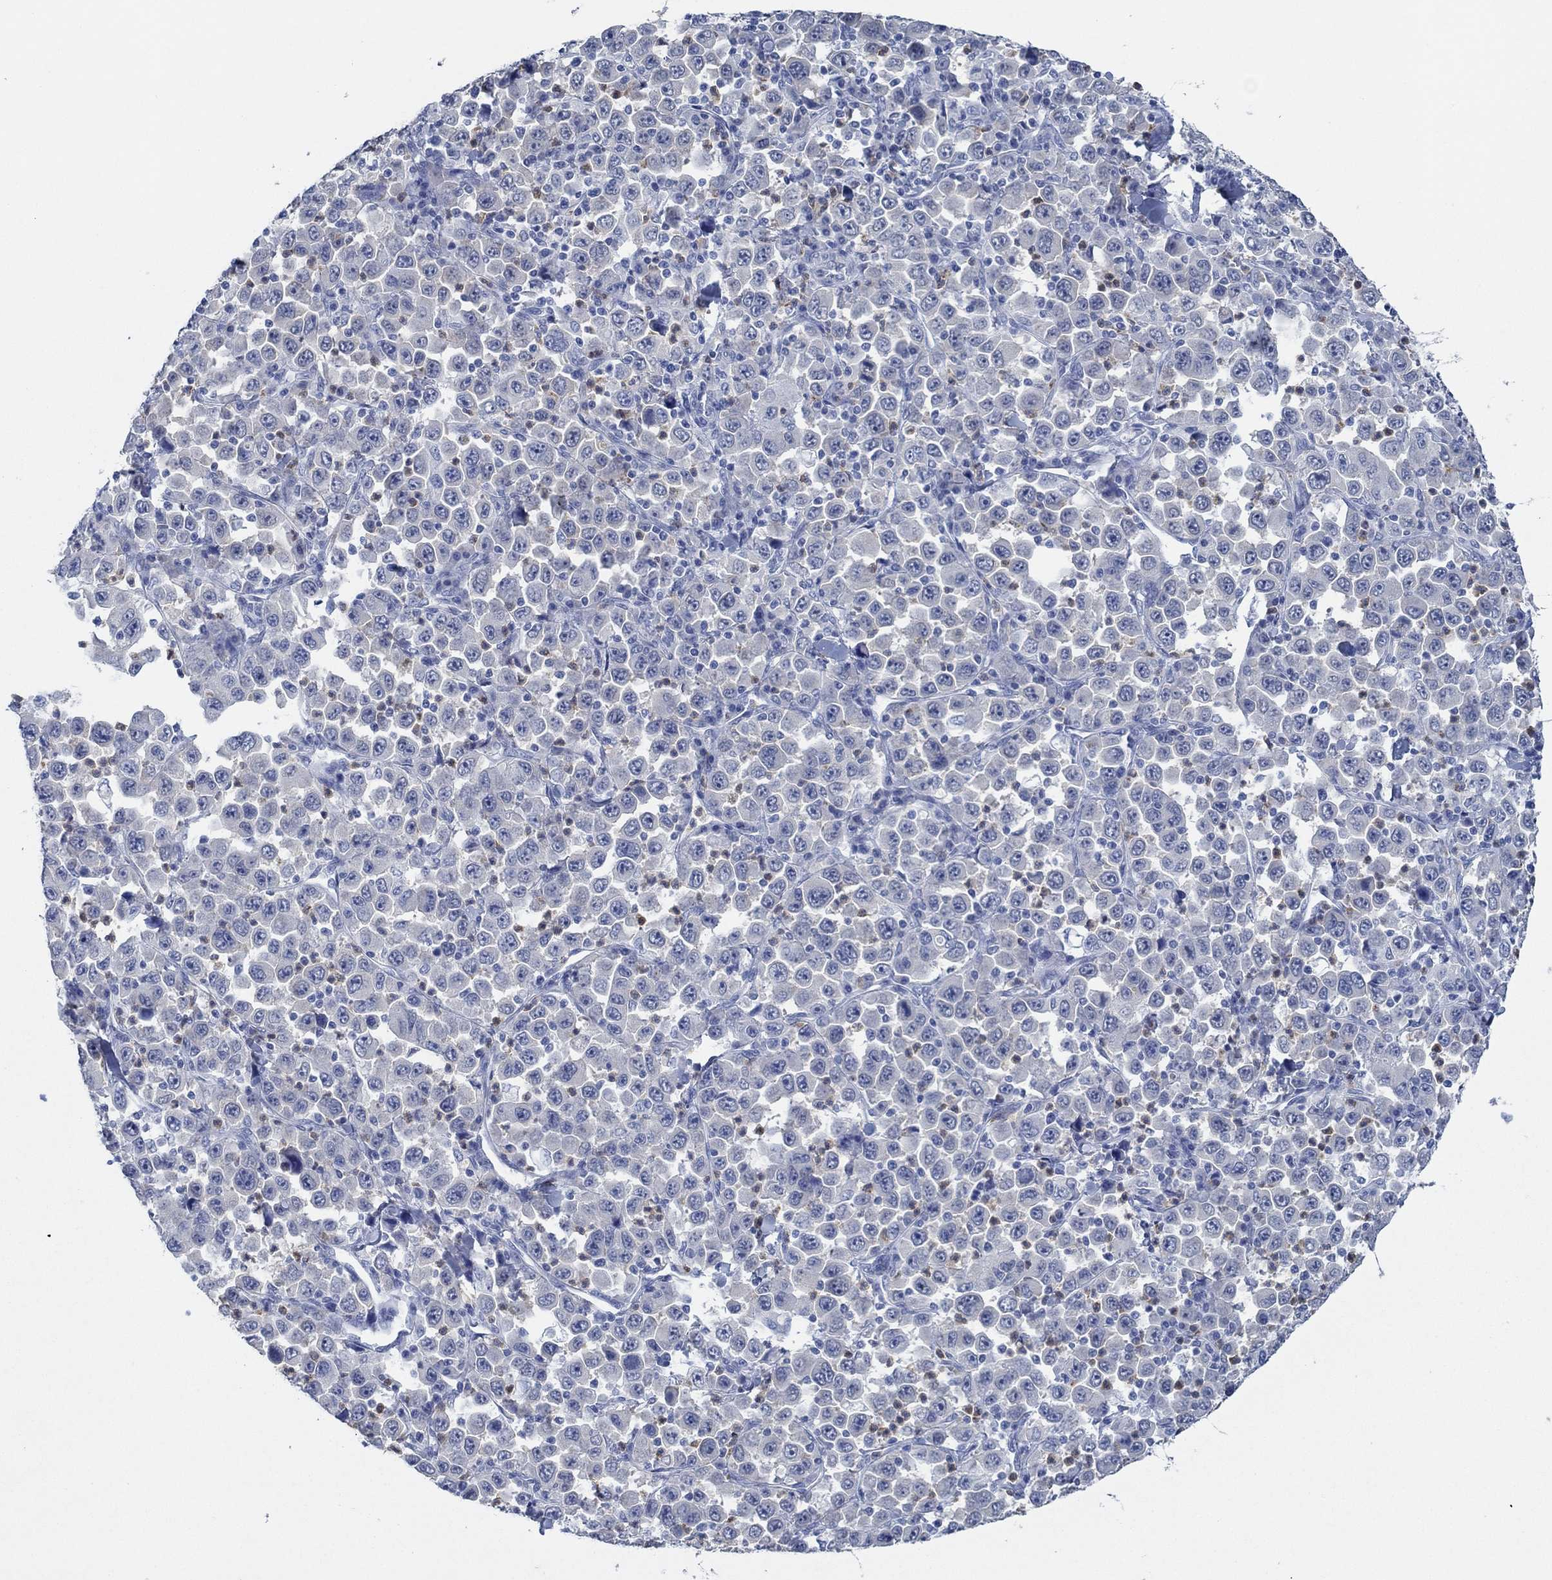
{"staining": {"intensity": "negative", "quantity": "none", "location": "none"}, "tissue": "stomach cancer", "cell_type": "Tumor cells", "image_type": "cancer", "snomed": [{"axis": "morphology", "description": "Normal tissue, NOS"}, {"axis": "morphology", "description": "Adenocarcinoma, NOS"}, {"axis": "topography", "description": "Stomach, upper"}, {"axis": "topography", "description": "Stomach"}], "caption": "This is a photomicrograph of immunohistochemistry staining of stomach cancer (adenocarcinoma), which shows no staining in tumor cells.", "gene": "ZNF671", "patient": {"sex": "male", "age": 59}}